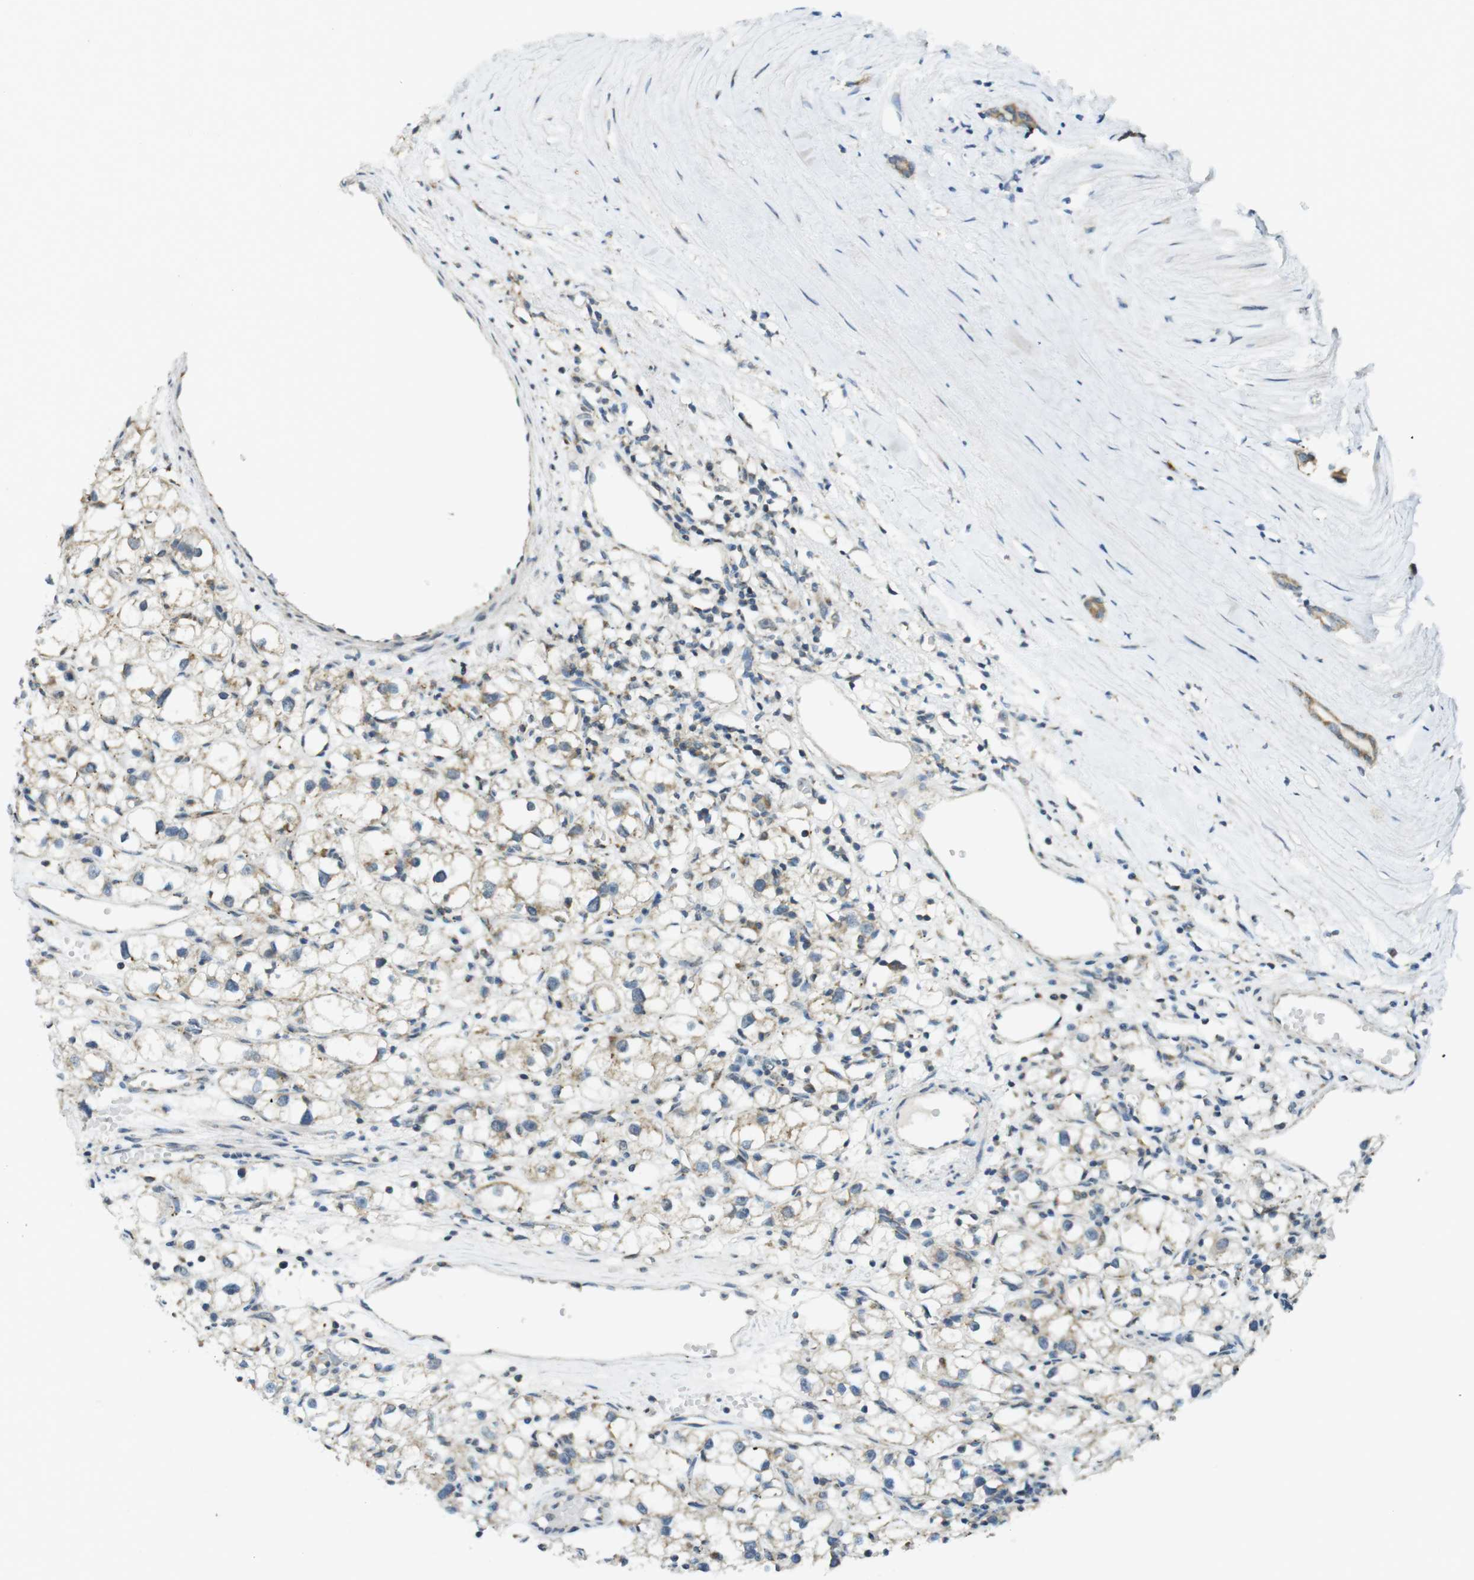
{"staining": {"intensity": "weak", "quantity": ">75%", "location": "cytoplasmic/membranous"}, "tissue": "renal cancer", "cell_type": "Tumor cells", "image_type": "cancer", "snomed": [{"axis": "morphology", "description": "Adenocarcinoma, NOS"}, {"axis": "topography", "description": "Kidney"}], "caption": "Protein staining of adenocarcinoma (renal) tissue demonstrates weak cytoplasmic/membranous staining in about >75% of tumor cells.", "gene": "BRI3BP", "patient": {"sex": "male", "age": 56}}